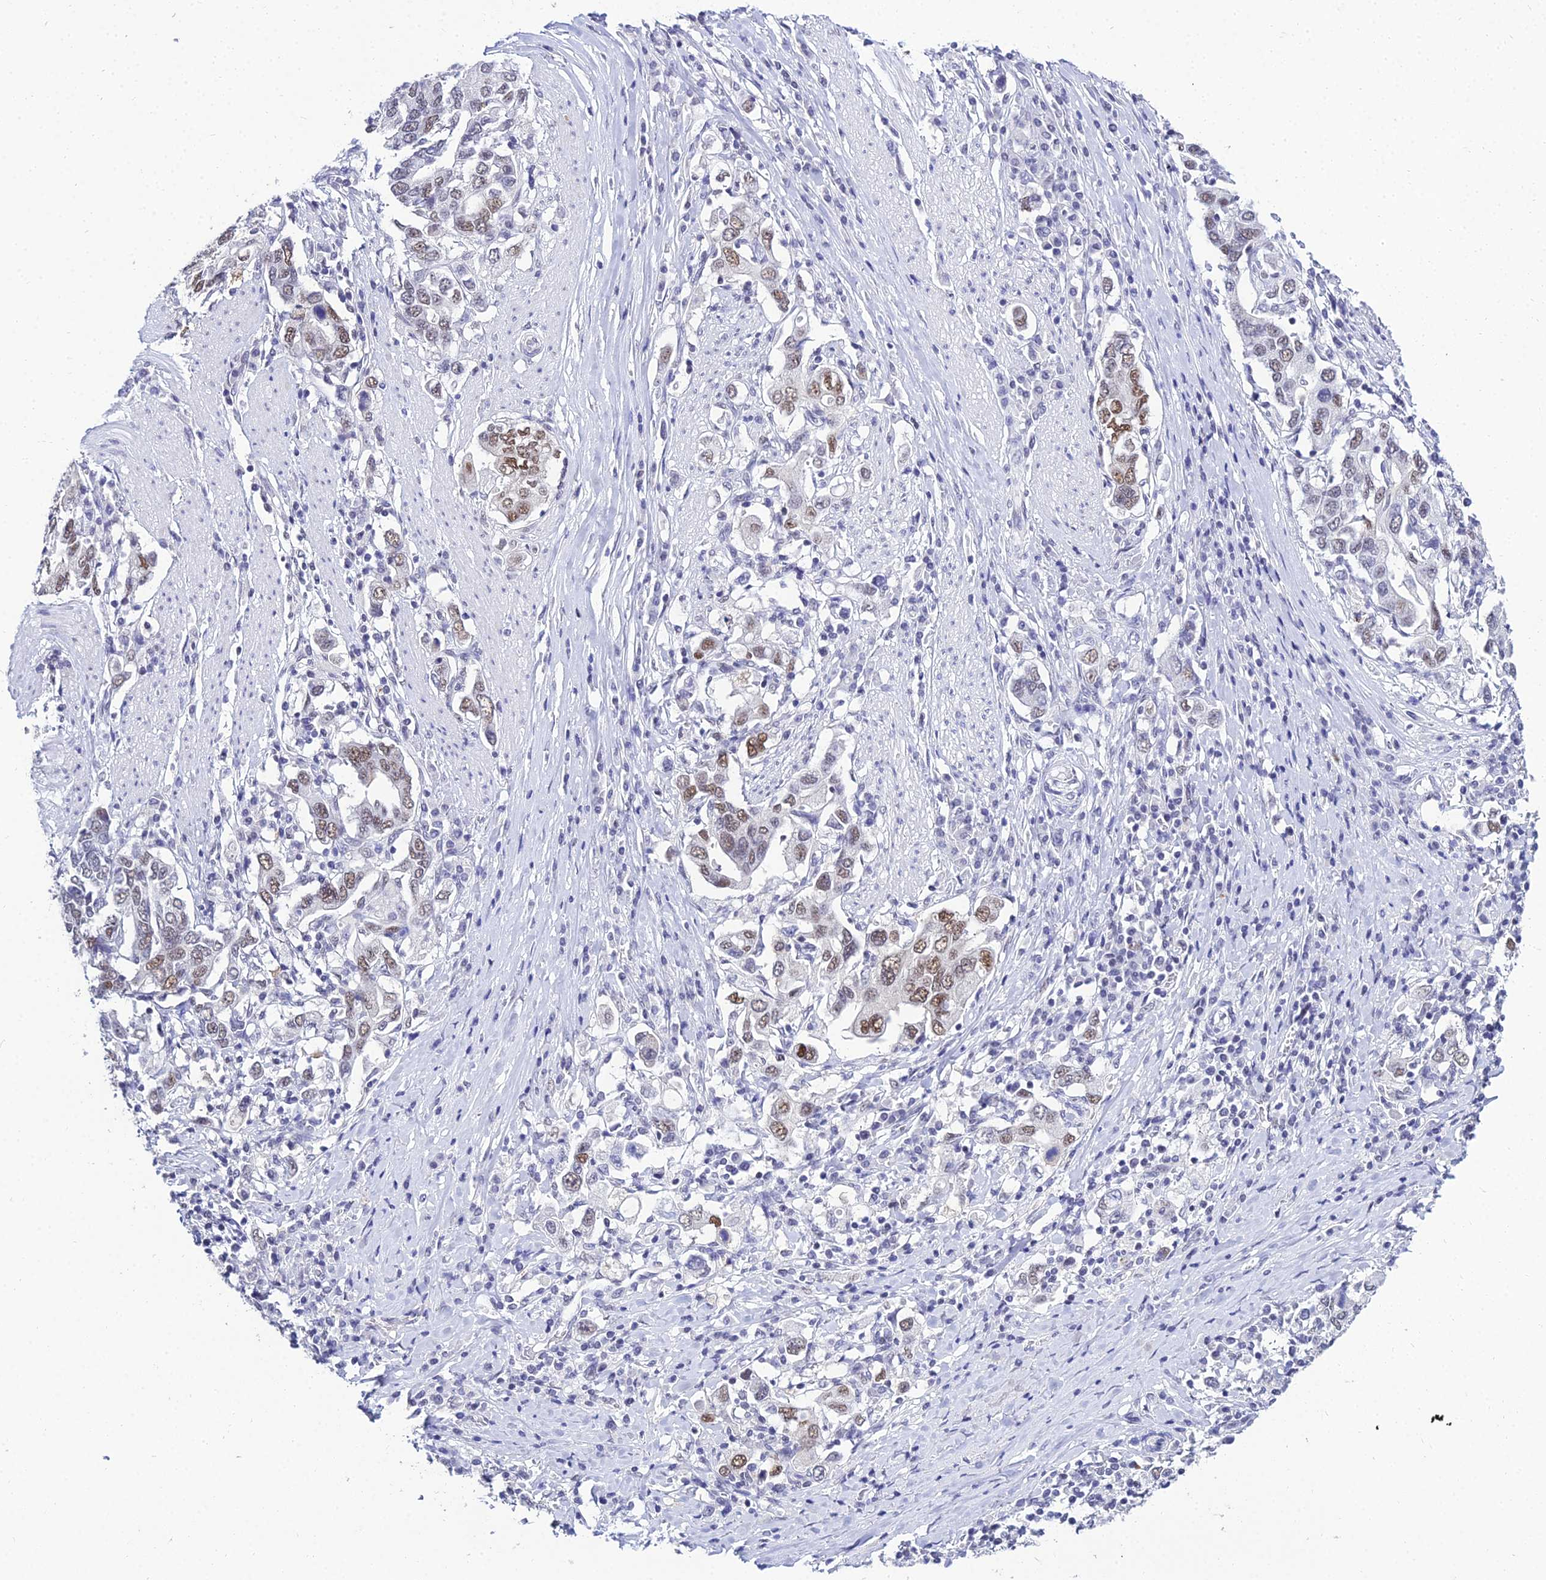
{"staining": {"intensity": "moderate", "quantity": "25%-75%", "location": "nuclear"}, "tissue": "stomach cancer", "cell_type": "Tumor cells", "image_type": "cancer", "snomed": [{"axis": "morphology", "description": "Adenocarcinoma, NOS"}, {"axis": "topography", "description": "Stomach, upper"}, {"axis": "topography", "description": "Stomach"}], "caption": "Immunohistochemistry (DAB) staining of stomach cancer displays moderate nuclear protein expression in approximately 25%-75% of tumor cells.", "gene": "PPP4R2", "patient": {"sex": "male", "age": 62}}